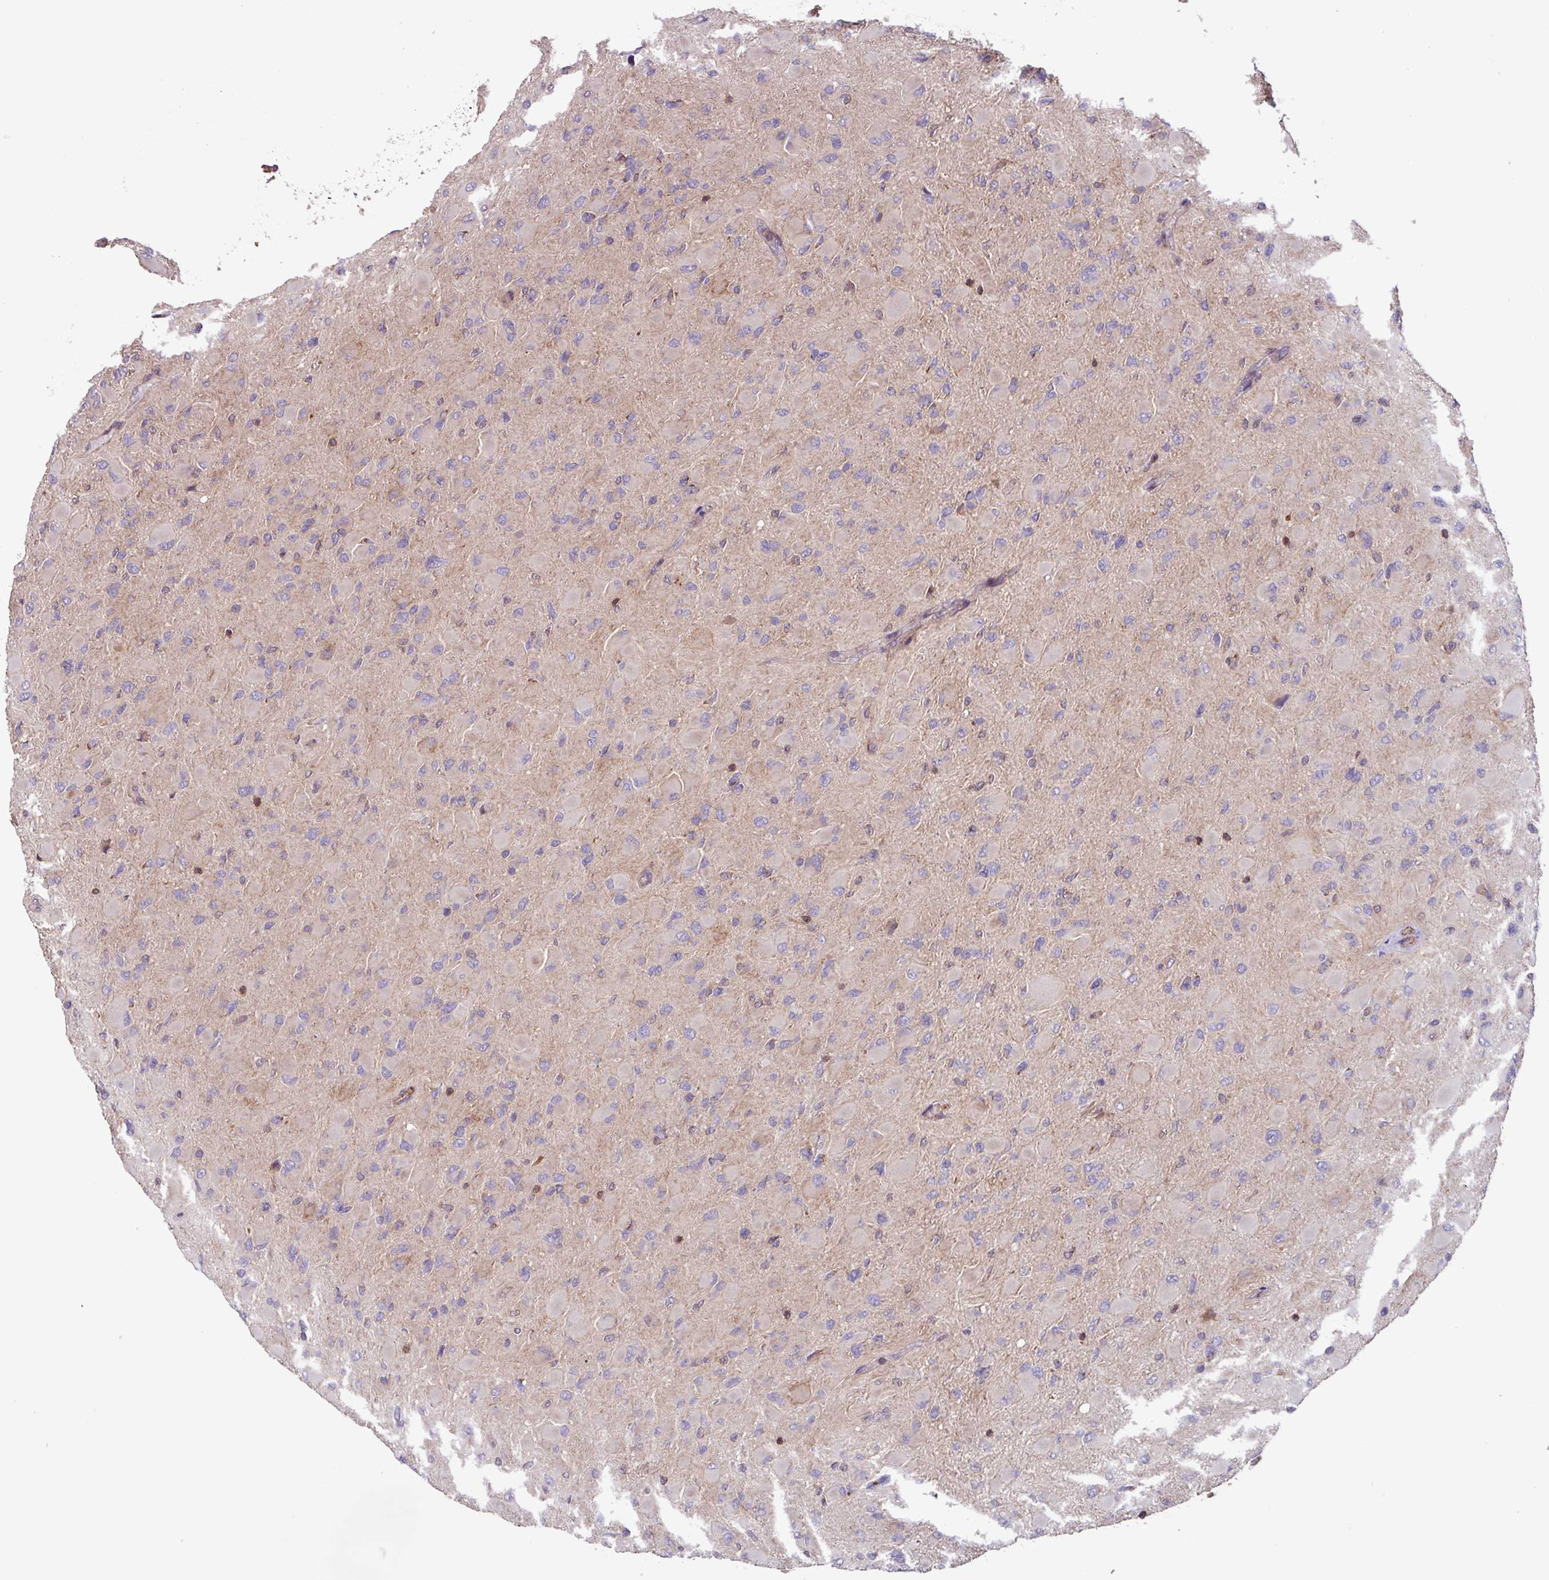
{"staining": {"intensity": "negative", "quantity": "none", "location": "none"}, "tissue": "glioma", "cell_type": "Tumor cells", "image_type": "cancer", "snomed": [{"axis": "morphology", "description": "Glioma, malignant, High grade"}, {"axis": "topography", "description": "Cerebral cortex"}], "caption": "DAB (3,3'-diaminobenzidine) immunohistochemical staining of human malignant glioma (high-grade) displays no significant positivity in tumor cells.", "gene": "PLEKHD1", "patient": {"sex": "female", "age": 36}}